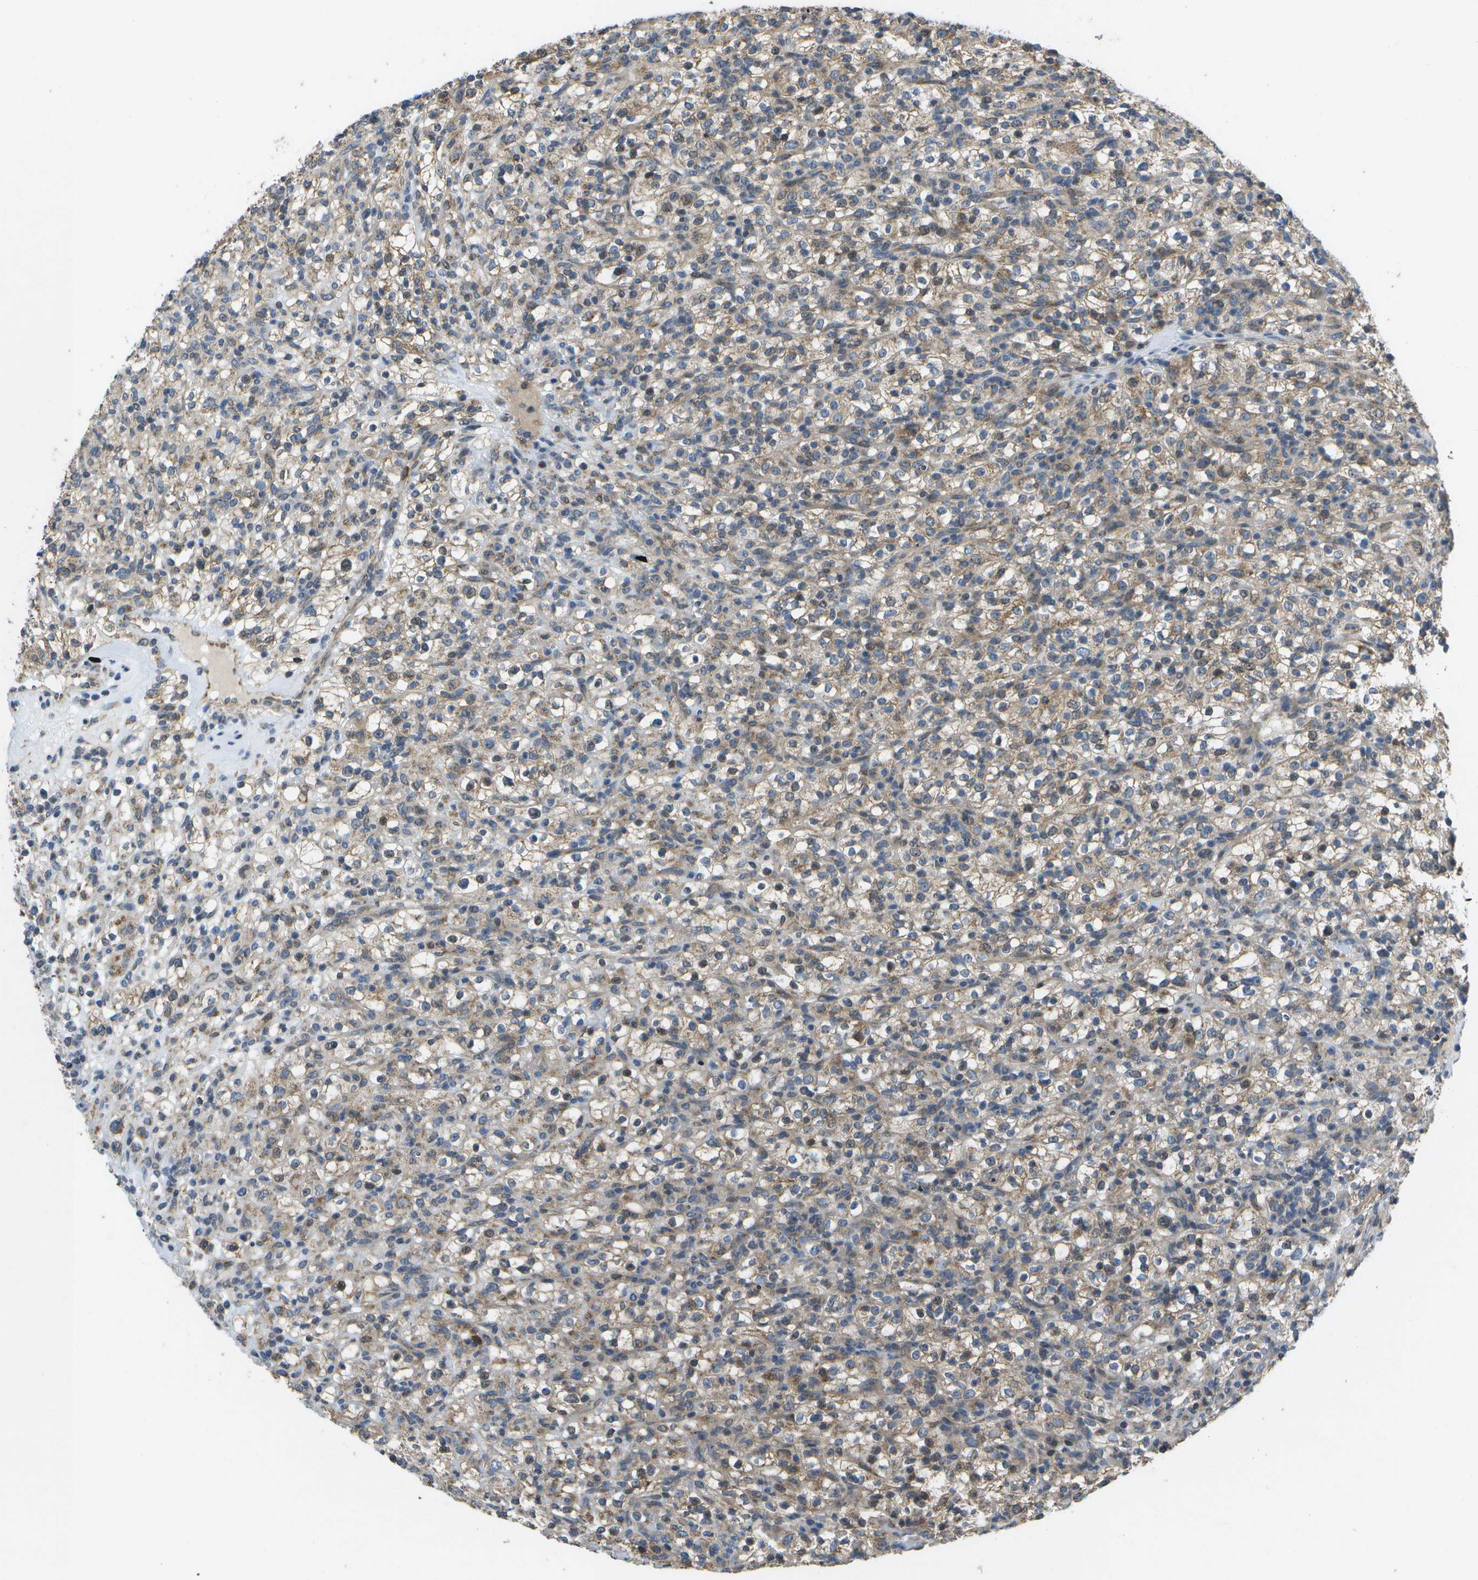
{"staining": {"intensity": "weak", "quantity": ">75%", "location": "cytoplasmic/membranous"}, "tissue": "renal cancer", "cell_type": "Tumor cells", "image_type": "cancer", "snomed": [{"axis": "morphology", "description": "Normal tissue, NOS"}, {"axis": "morphology", "description": "Adenocarcinoma, NOS"}, {"axis": "topography", "description": "Kidney"}], "caption": "IHC (DAB) staining of adenocarcinoma (renal) reveals weak cytoplasmic/membranous protein staining in about >75% of tumor cells. (Brightfield microscopy of DAB IHC at high magnification).", "gene": "HADHA", "patient": {"sex": "female", "age": 72}}